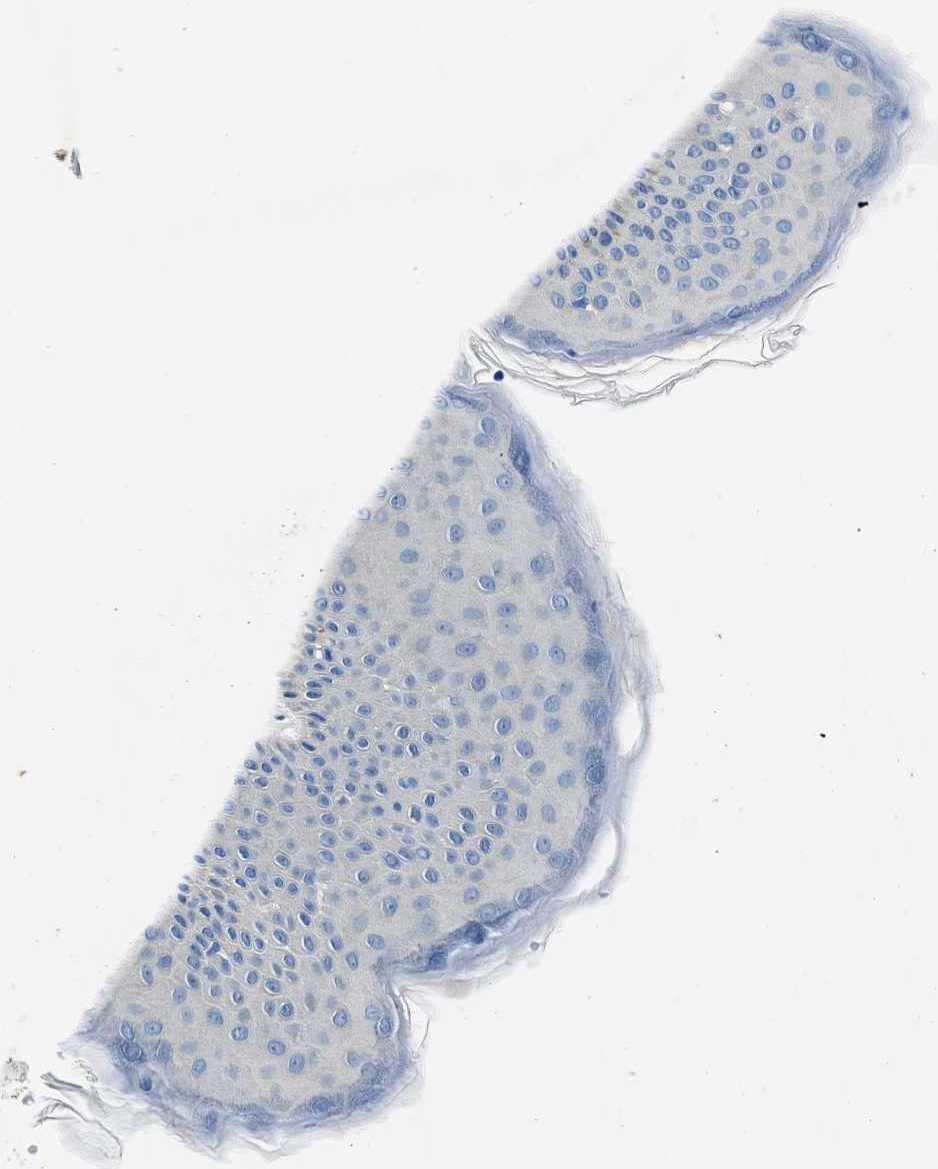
{"staining": {"intensity": "negative", "quantity": "none", "location": "none"}, "tissue": "skin", "cell_type": "Fibroblasts", "image_type": "normal", "snomed": [{"axis": "morphology", "description": "Normal tissue, NOS"}, {"axis": "topography", "description": "Skin"}], "caption": "This is a histopathology image of IHC staining of normal skin, which shows no staining in fibroblasts.", "gene": "SLC38A6", "patient": {"sex": "male", "age": 40}}